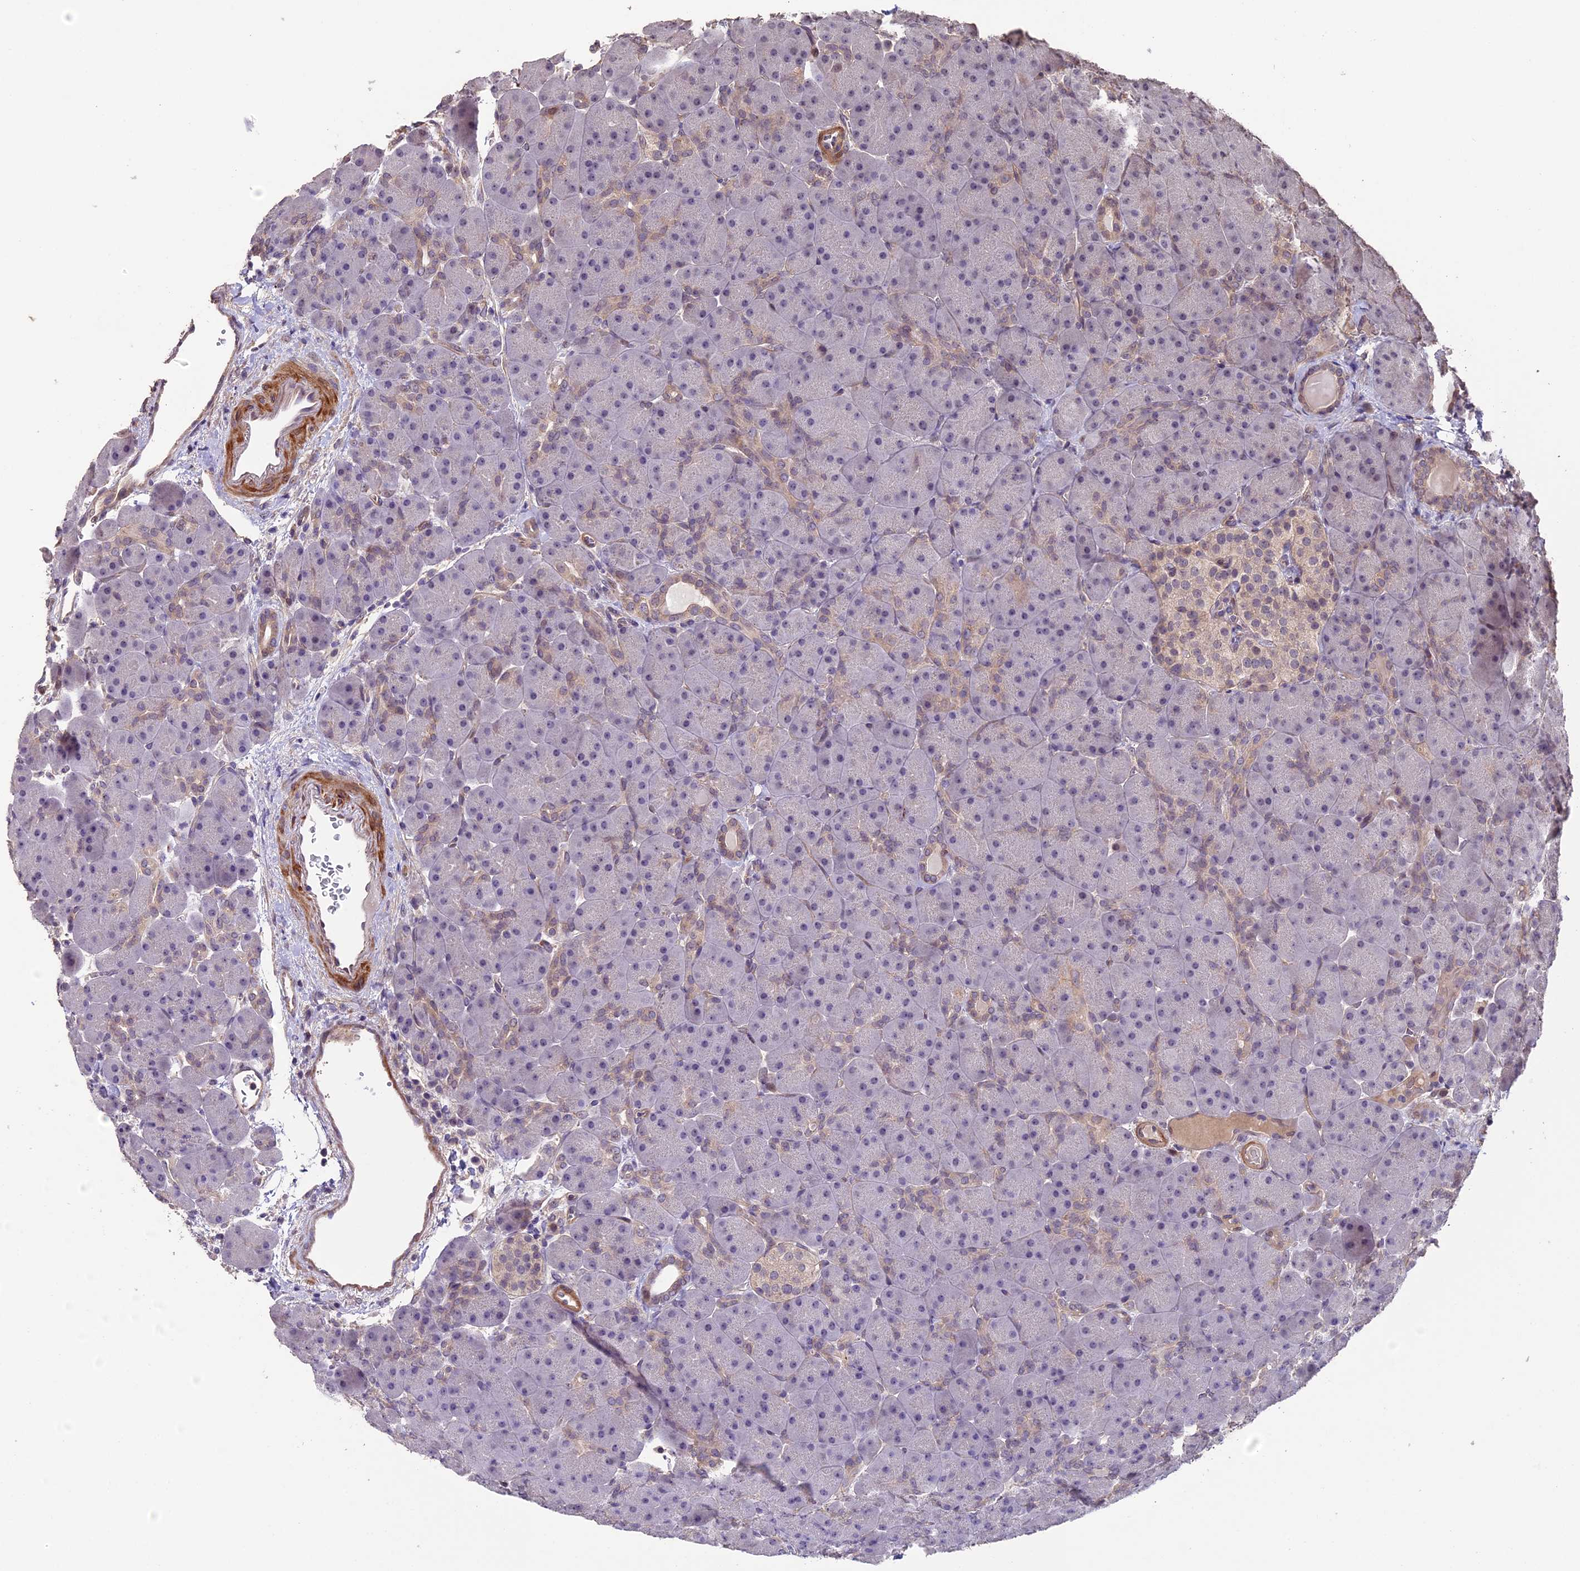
{"staining": {"intensity": "weak", "quantity": "<25%", "location": "cytoplasmic/membranous"}, "tissue": "pancreas", "cell_type": "Exocrine glandular cells", "image_type": "normal", "snomed": [{"axis": "morphology", "description": "Normal tissue, NOS"}, {"axis": "topography", "description": "Pancreas"}], "caption": "Immunohistochemical staining of normal human pancreas reveals no significant positivity in exocrine glandular cells. The staining is performed using DAB (3,3'-diaminobenzidine) brown chromogen with nuclei counter-stained in using hematoxylin.", "gene": "GNB5", "patient": {"sex": "male", "age": 66}}